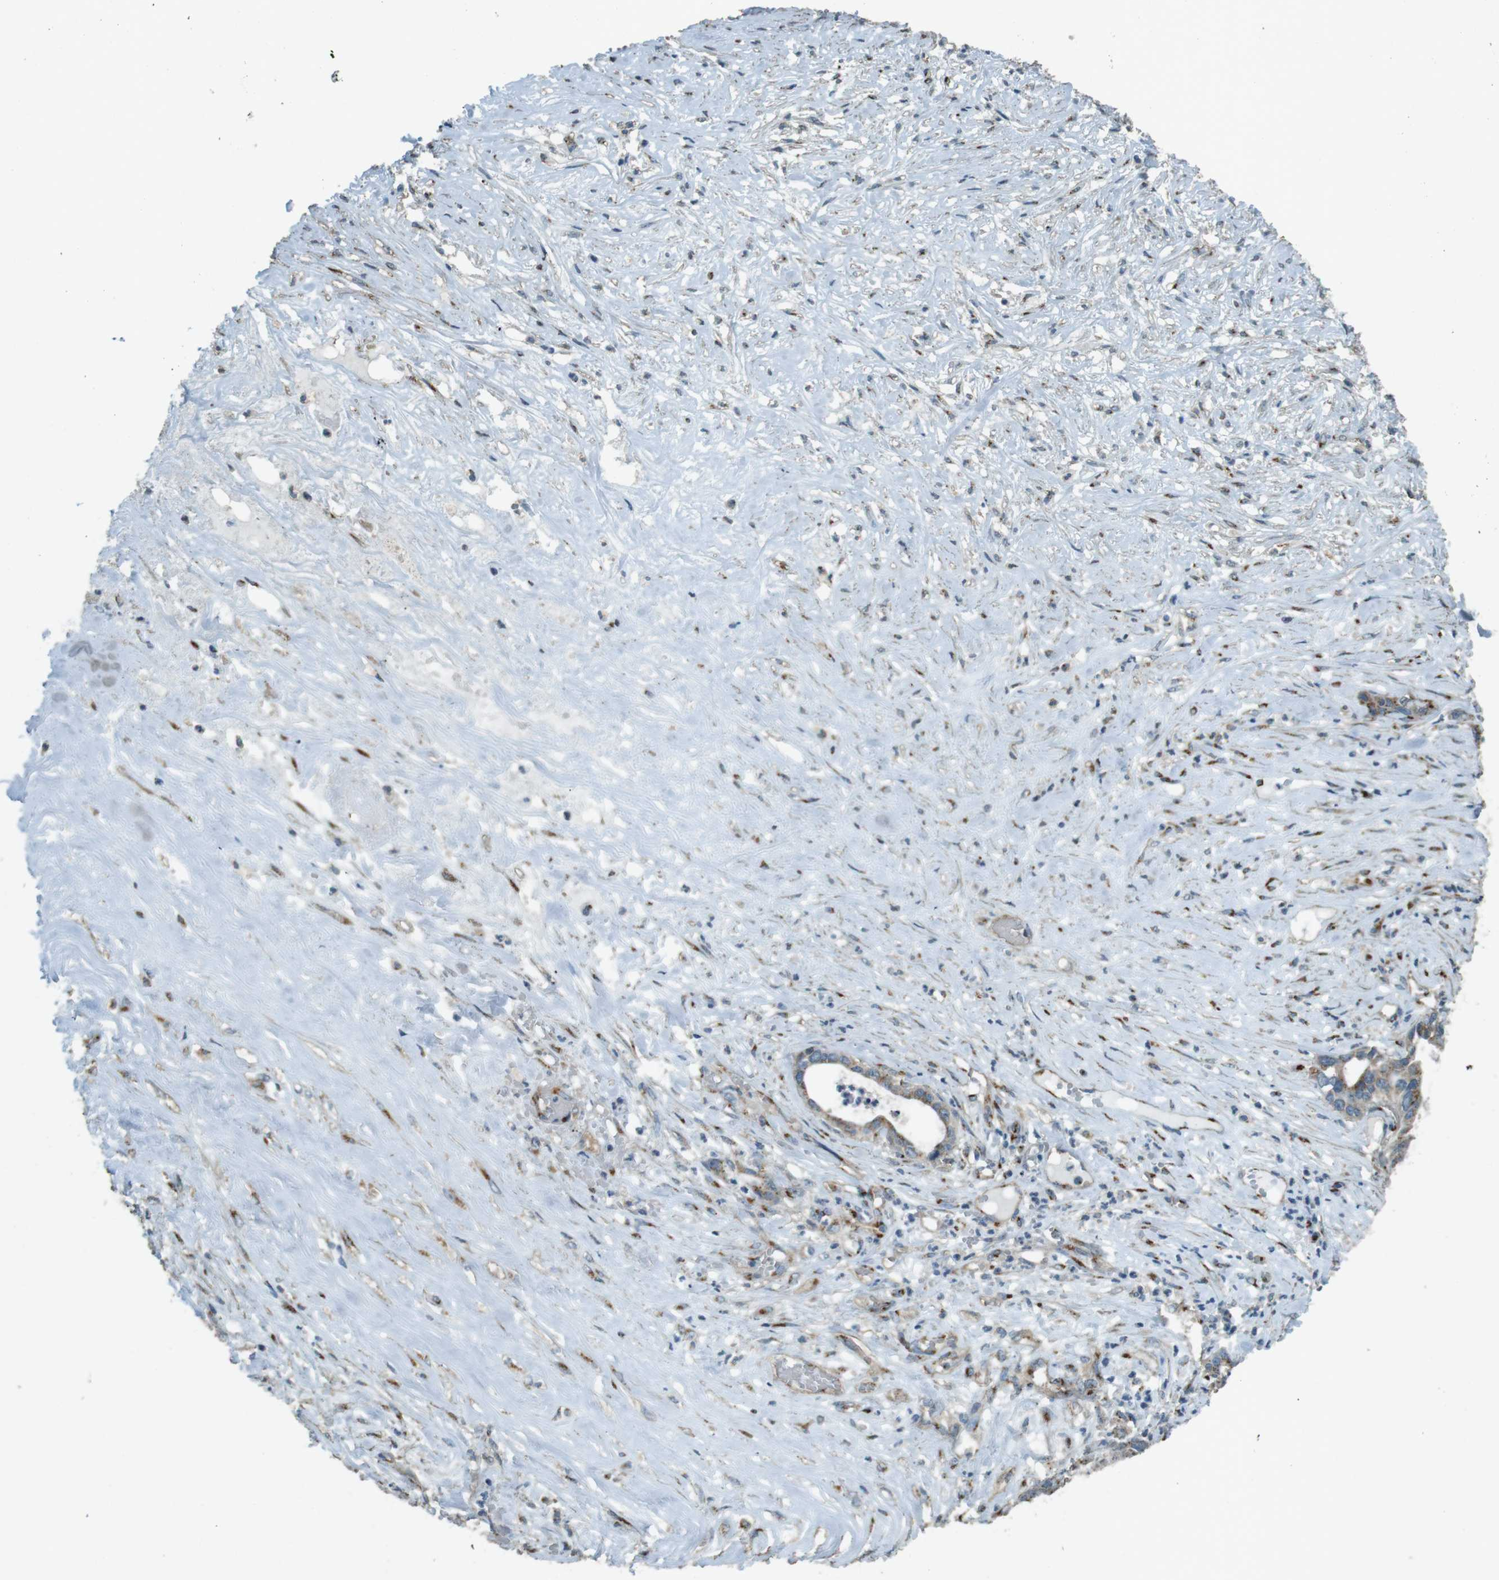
{"staining": {"intensity": "weak", "quantity": ">75%", "location": "cytoplasmic/membranous"}, "tissue": "liver cancer", "cell_type": "Tumor cells", "image_type": "cancer", "snomed": [{"axis": "morphology", "description": "Cholangiocarcinoma"}, {"axis": "topography", "description": "Liver"}], "caption": "About >75% of tumor cells in human cholangiocarcinoma (liver) show weak cytoplasmic/membranous protein positivity as visualized by brown immunohistochemical staining.", "gene": "TMEM115", "patient": {"sex": "female", "age": 61}}